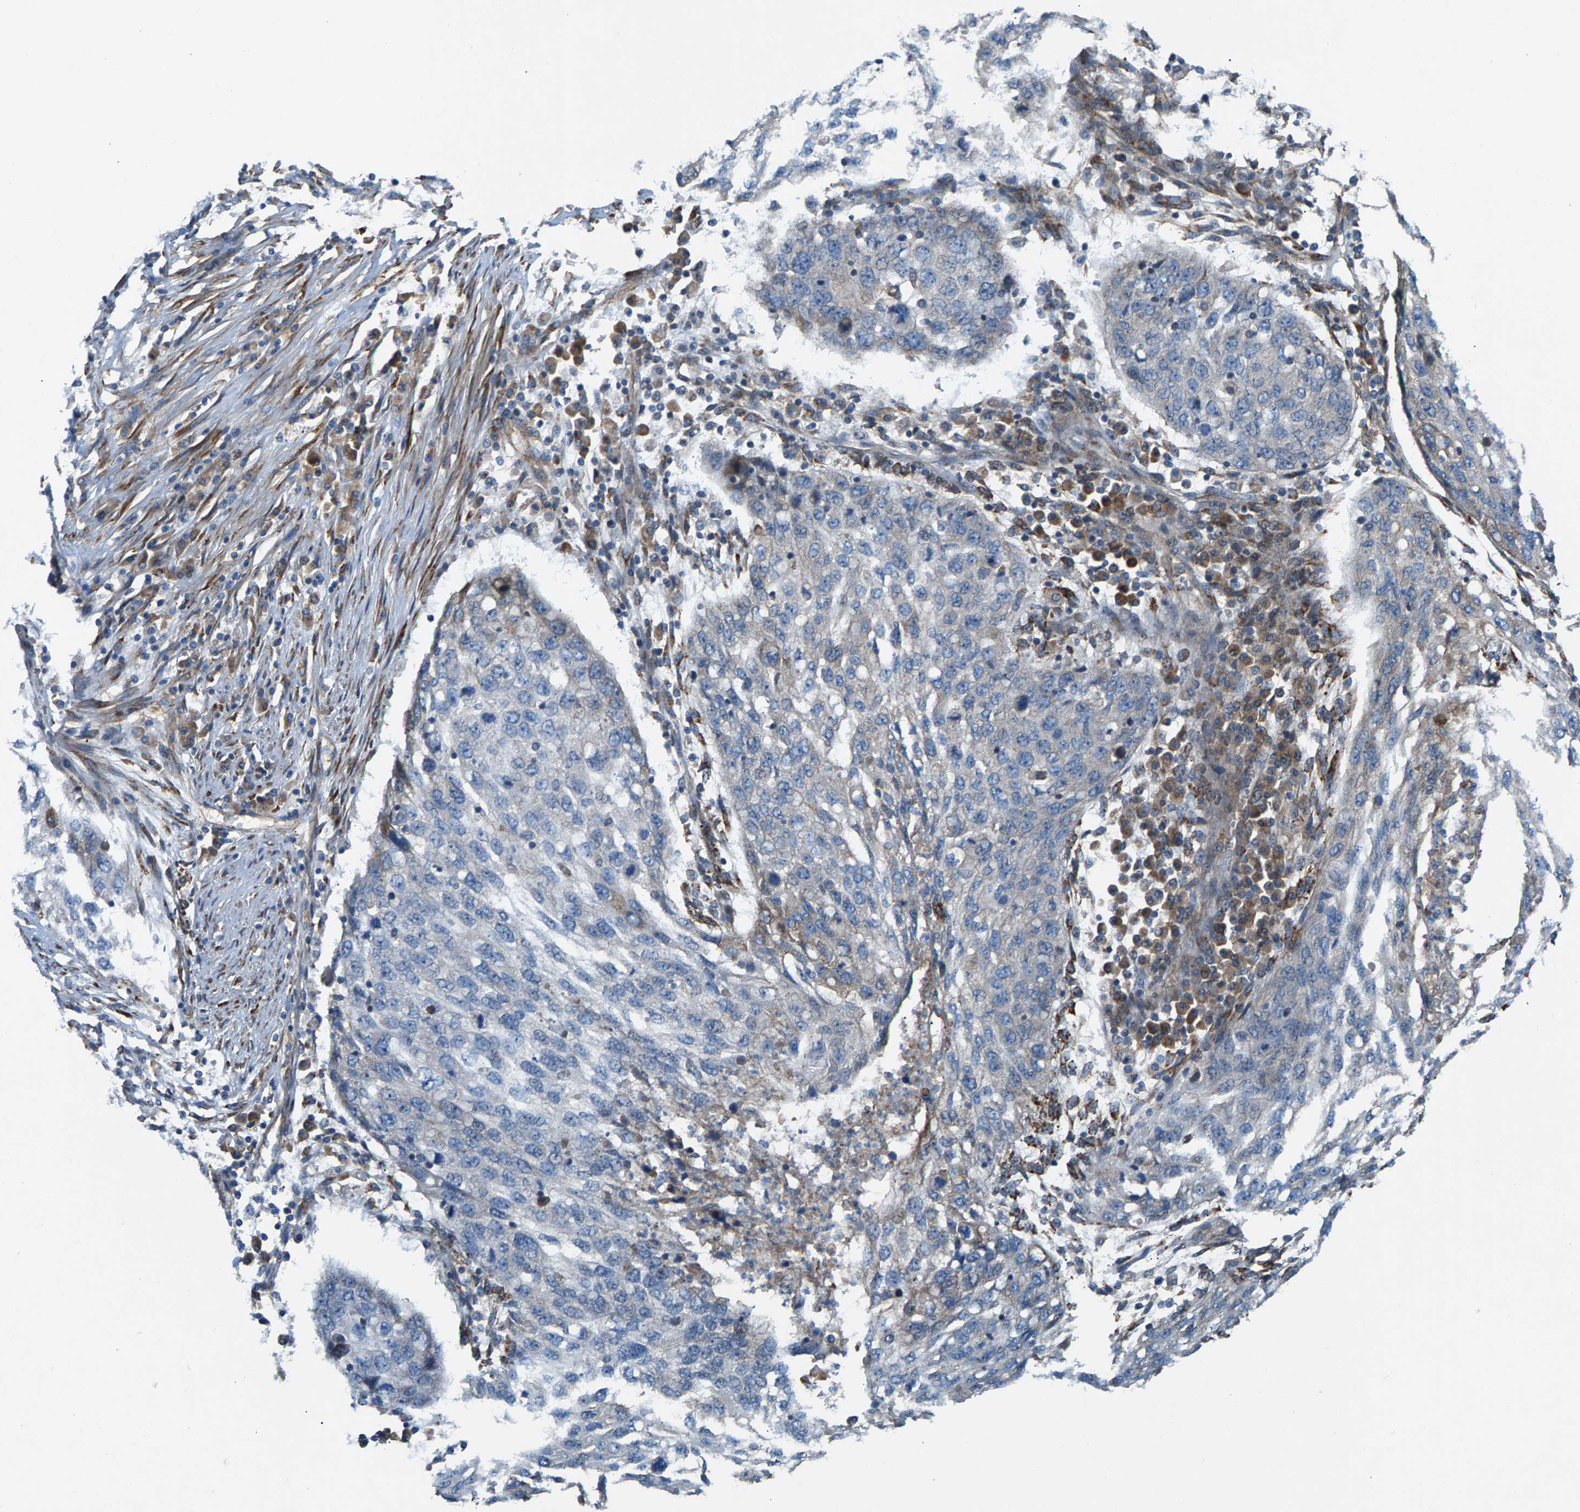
{"staining": {"intensity": "negative", "quantity": "none", "location": "none"}, "tissue": "lung cancer", "cell_type": "Tumor cells", "image_type": "cancer", "snomed": [{"axis": "morphology", "description": "Squamous cell carcinoma, NOS"}, {"axis": "topography", "description": "Lung"}], "caption": "High power microscopy photomicrograph of an immunohistochemistry histopathology image of lung cancer, revealing no significant expression in tumor cells.", "gene": "PDCL", "patient": {"sex": "female", "age": 63}}